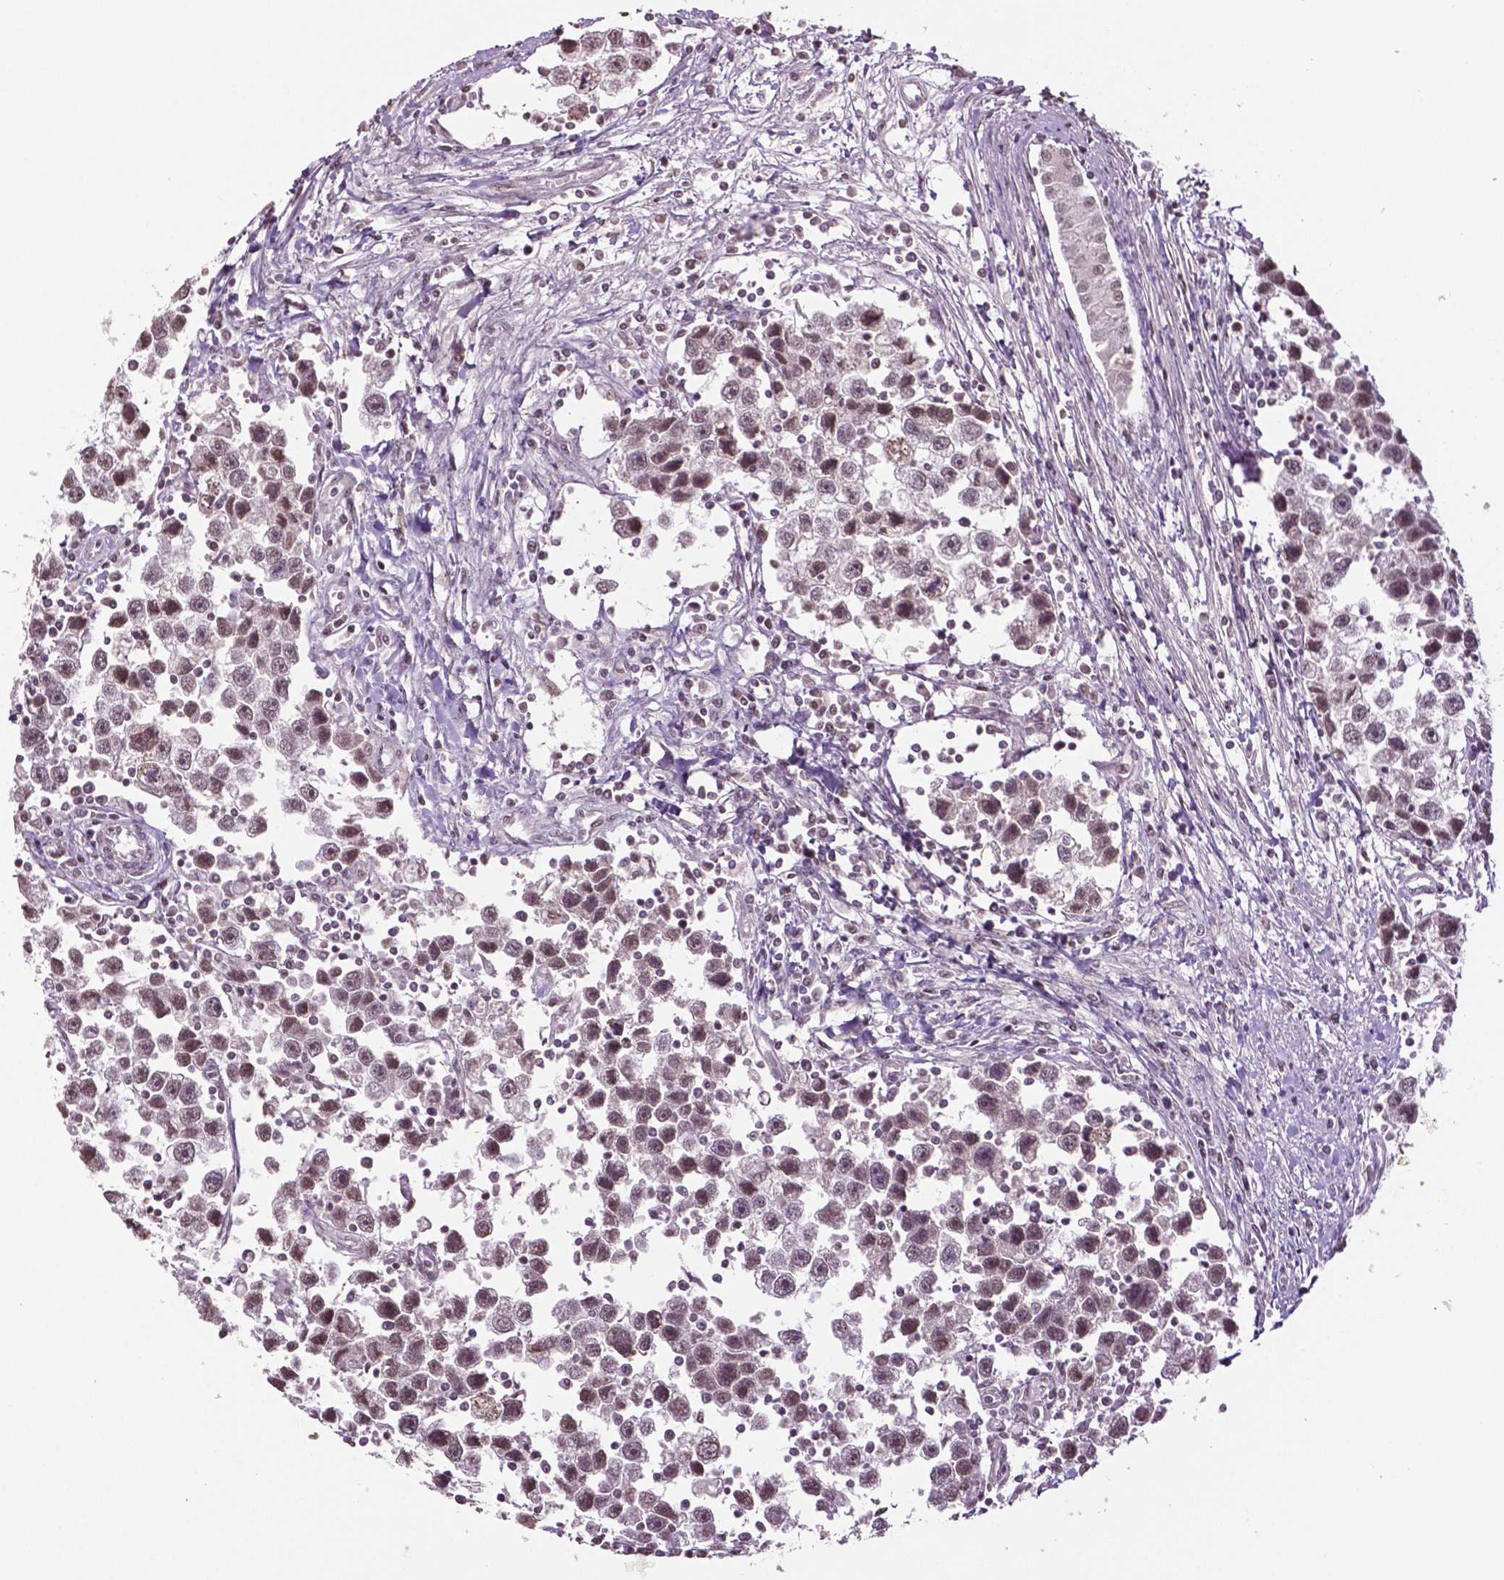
{"staining": {"intensity": "moderate", "quantity": "25%-75%", "location": "nuclear"}, "tissue": "testis cancer", "cell_type": "Tumor cells", "image_type": "cancer", "snomed": [{"axis": "morphology", "description": "Seminoma, NOS"}, {"axis": "topography", "description": "Testis"}], "caption": "IHC staining of seminoma (testis), which displays medium levels of moderate nuclear staining in approximately 25%-75% of tumor cells indicating moderate nuclear protein expression. The staining was performed using DAB (brown) for protein detection and nuclei were counterstained in hematoxylin (blue).", "gene": "DLX5", "patient": {"sex": "male", "age": 30}}